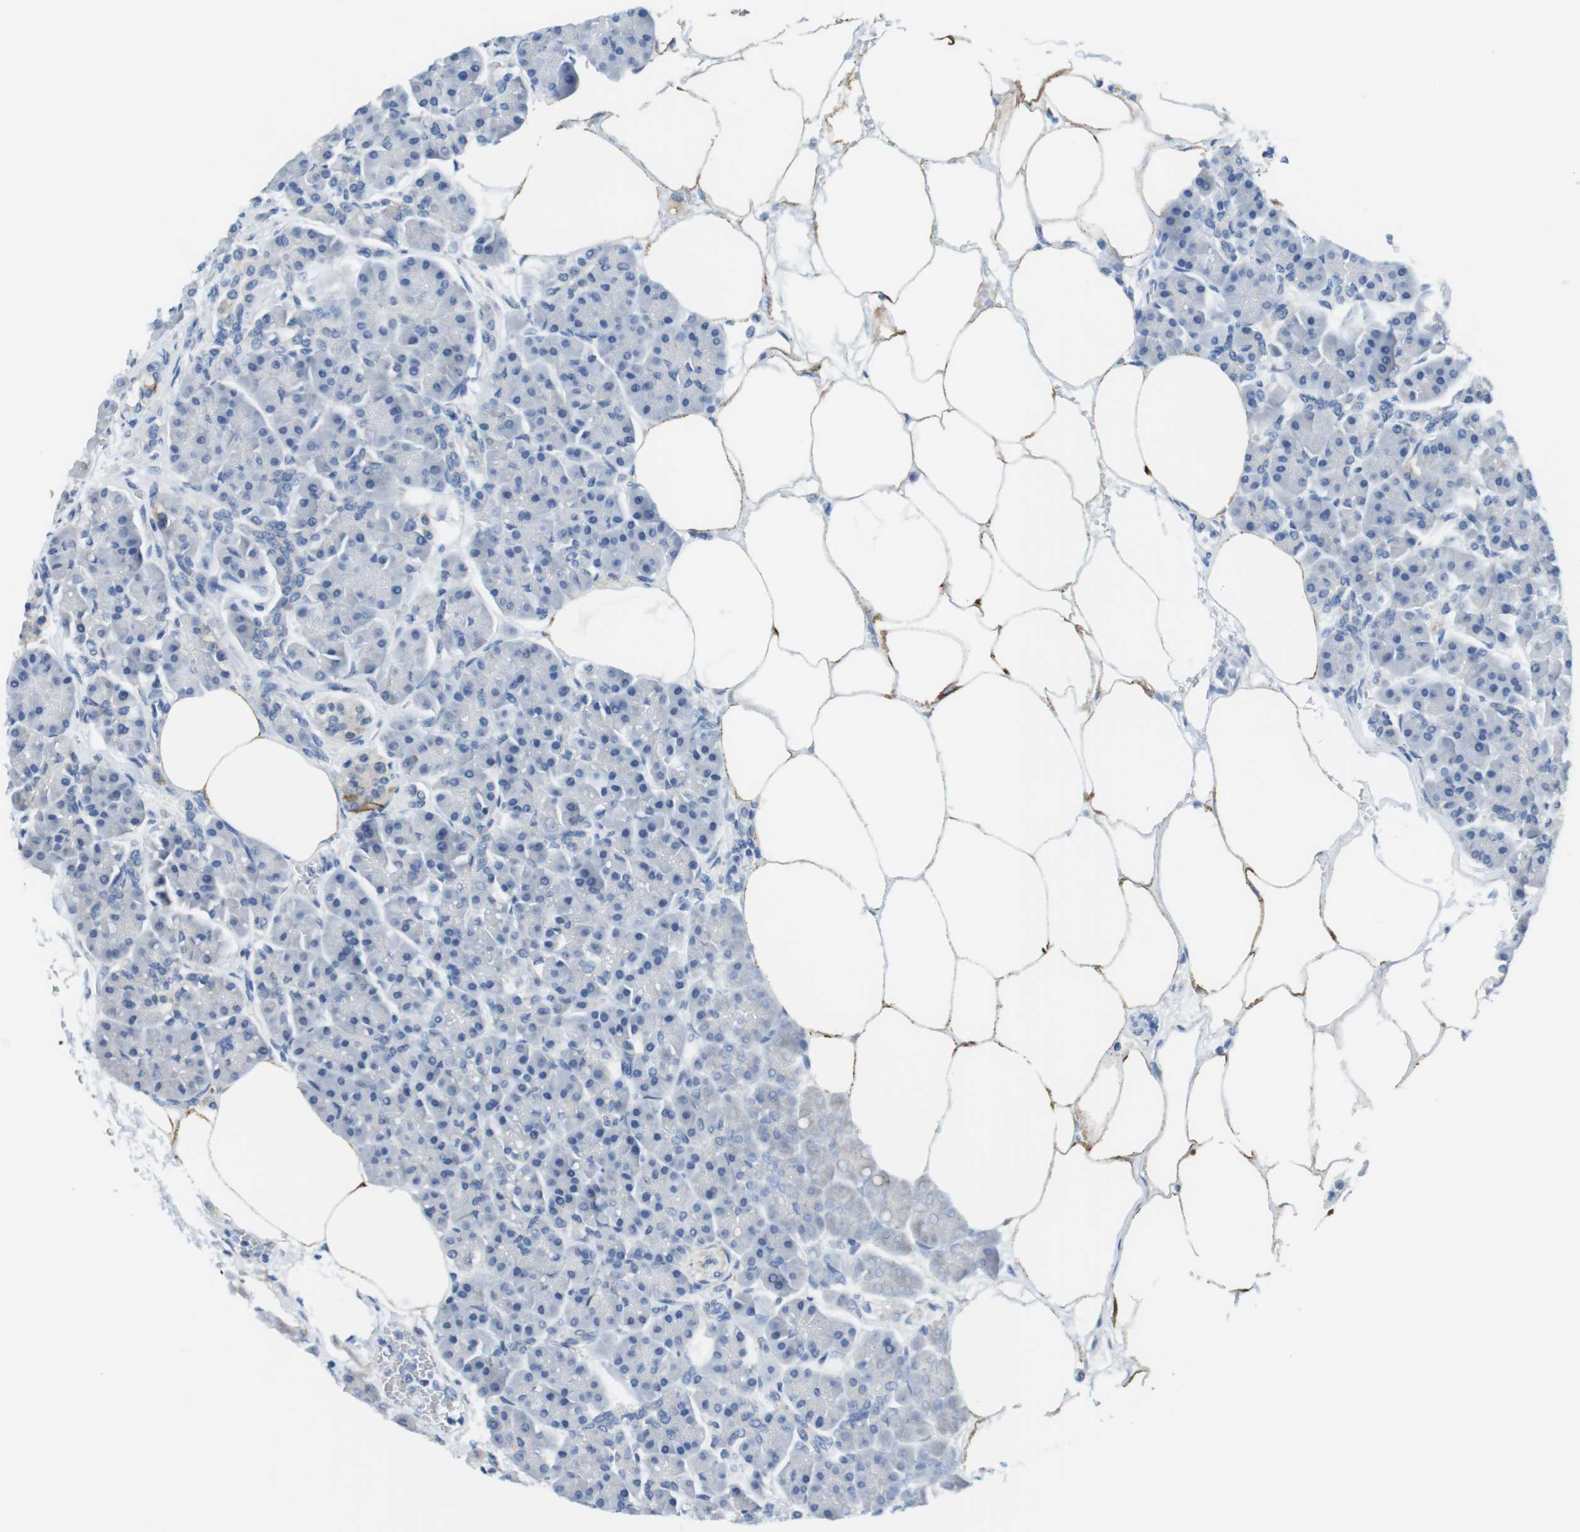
{"staining": {"intensity": "moderate", "quantity": "<25%", "location": "cytoplasmic/membranous"}, "tissue": "pancreas", "cell_type": "Exocrine glandular cells", "image_type": "normal", "snomed": [{"axis": "morphology", "description": "Normal tissue, NOS"}, {"axis": "topography", "description": "Pancreas"}], "caption": "A histopathology image of human pancreas stained for a protein reveals moderate cytoplasmic/membranous brown staining in exocrine glandular cells. Nuclei are stained in blue.", "gene": "CDH8", "patient": {"sex": "female", "age": 70}}